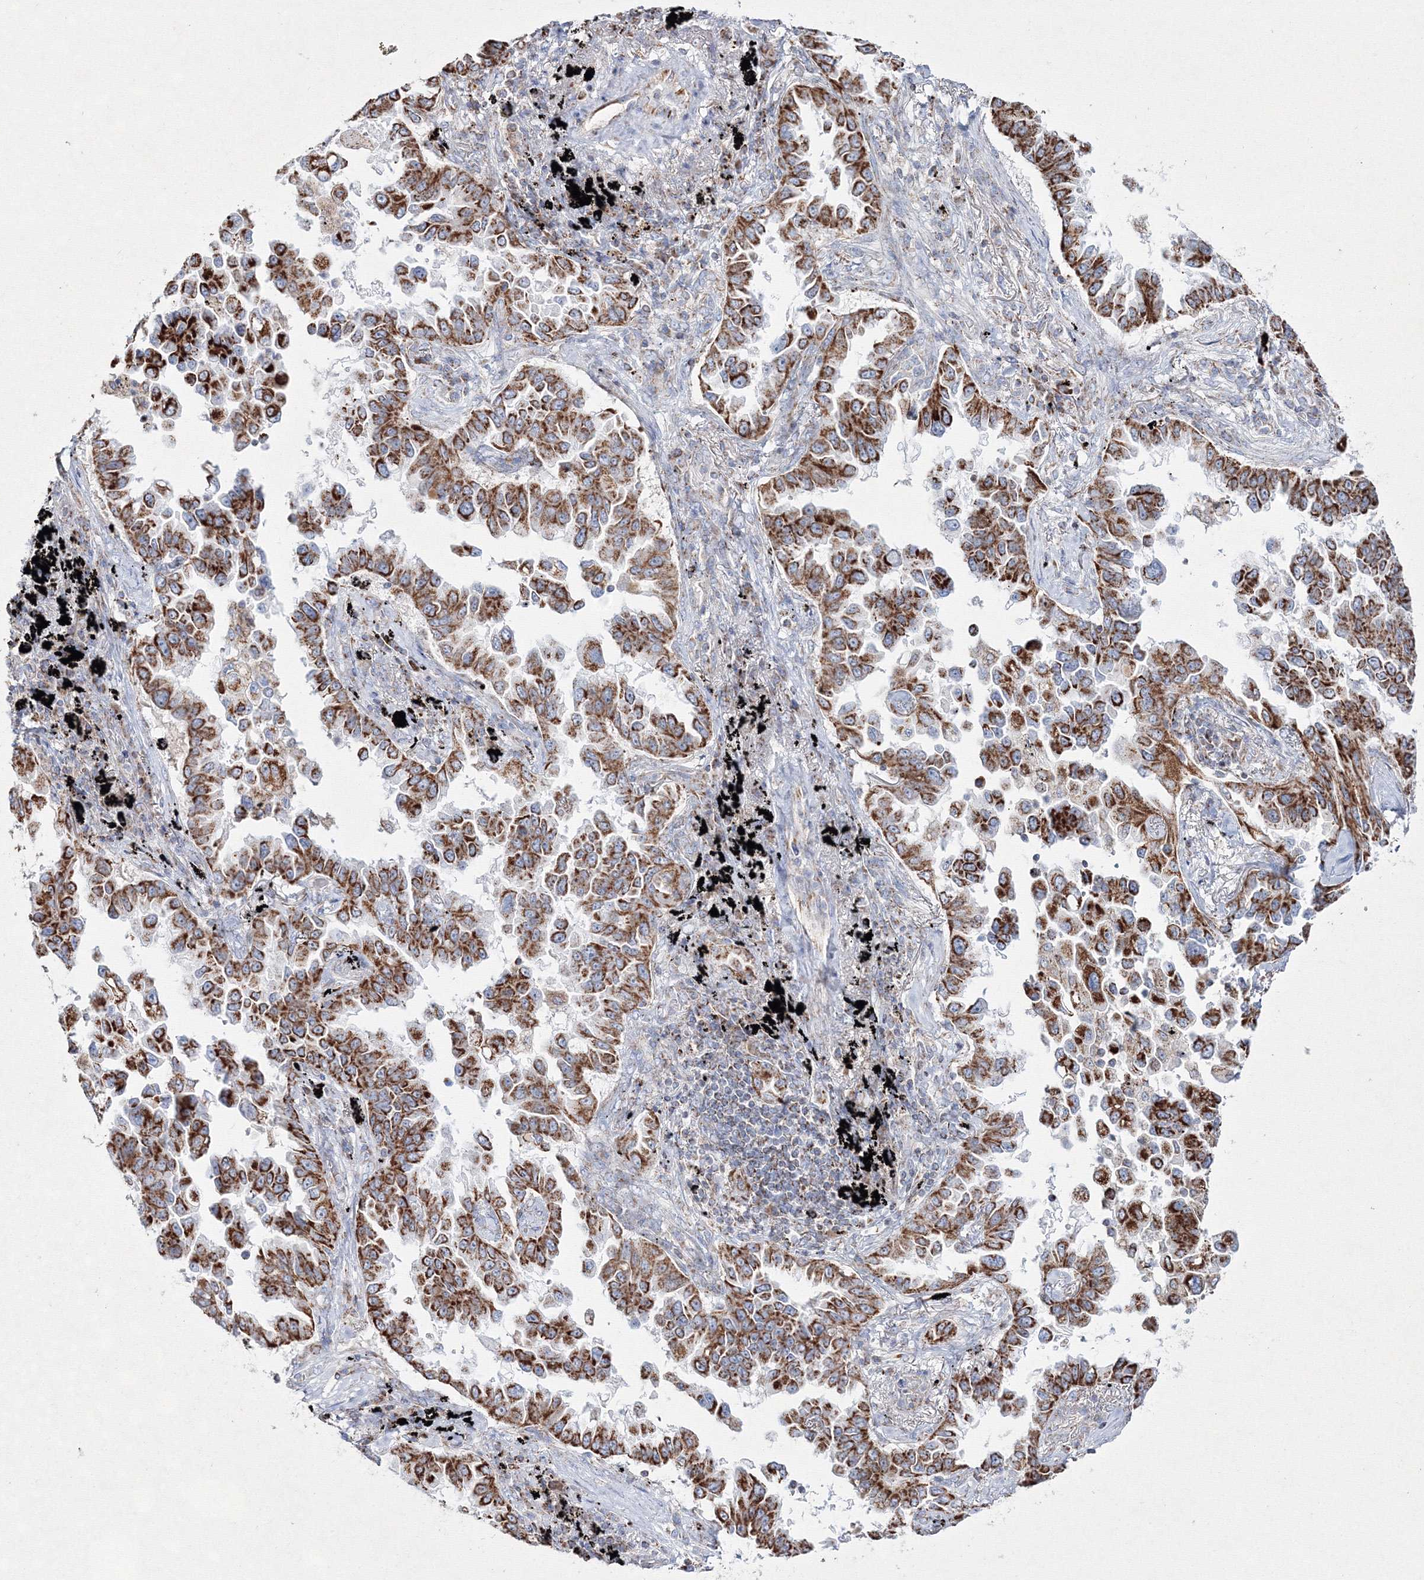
{"staining": {"intensity": "strong", "quantity": ">75%", "location": "cytoplasmic/membranous"}, "tissue": "lung cancer", "cell_type": "Tumor cells", "image_type": "cancer", "snomed": [{"axis": "morphology", "description": "Adenocarcinoma, NOS"}, {"axis": "topography", "description": "Lung"}], "caption": "This histopathology image demonstrates immunohistochemistry (IHC) staining of lung cancer (adenocarcinoma), with high strong cytoplasmic/membranous expression in about >75% of tumor cells.", "gene": "IGSF9", "patient": {"sex": "female", "age": 67}}